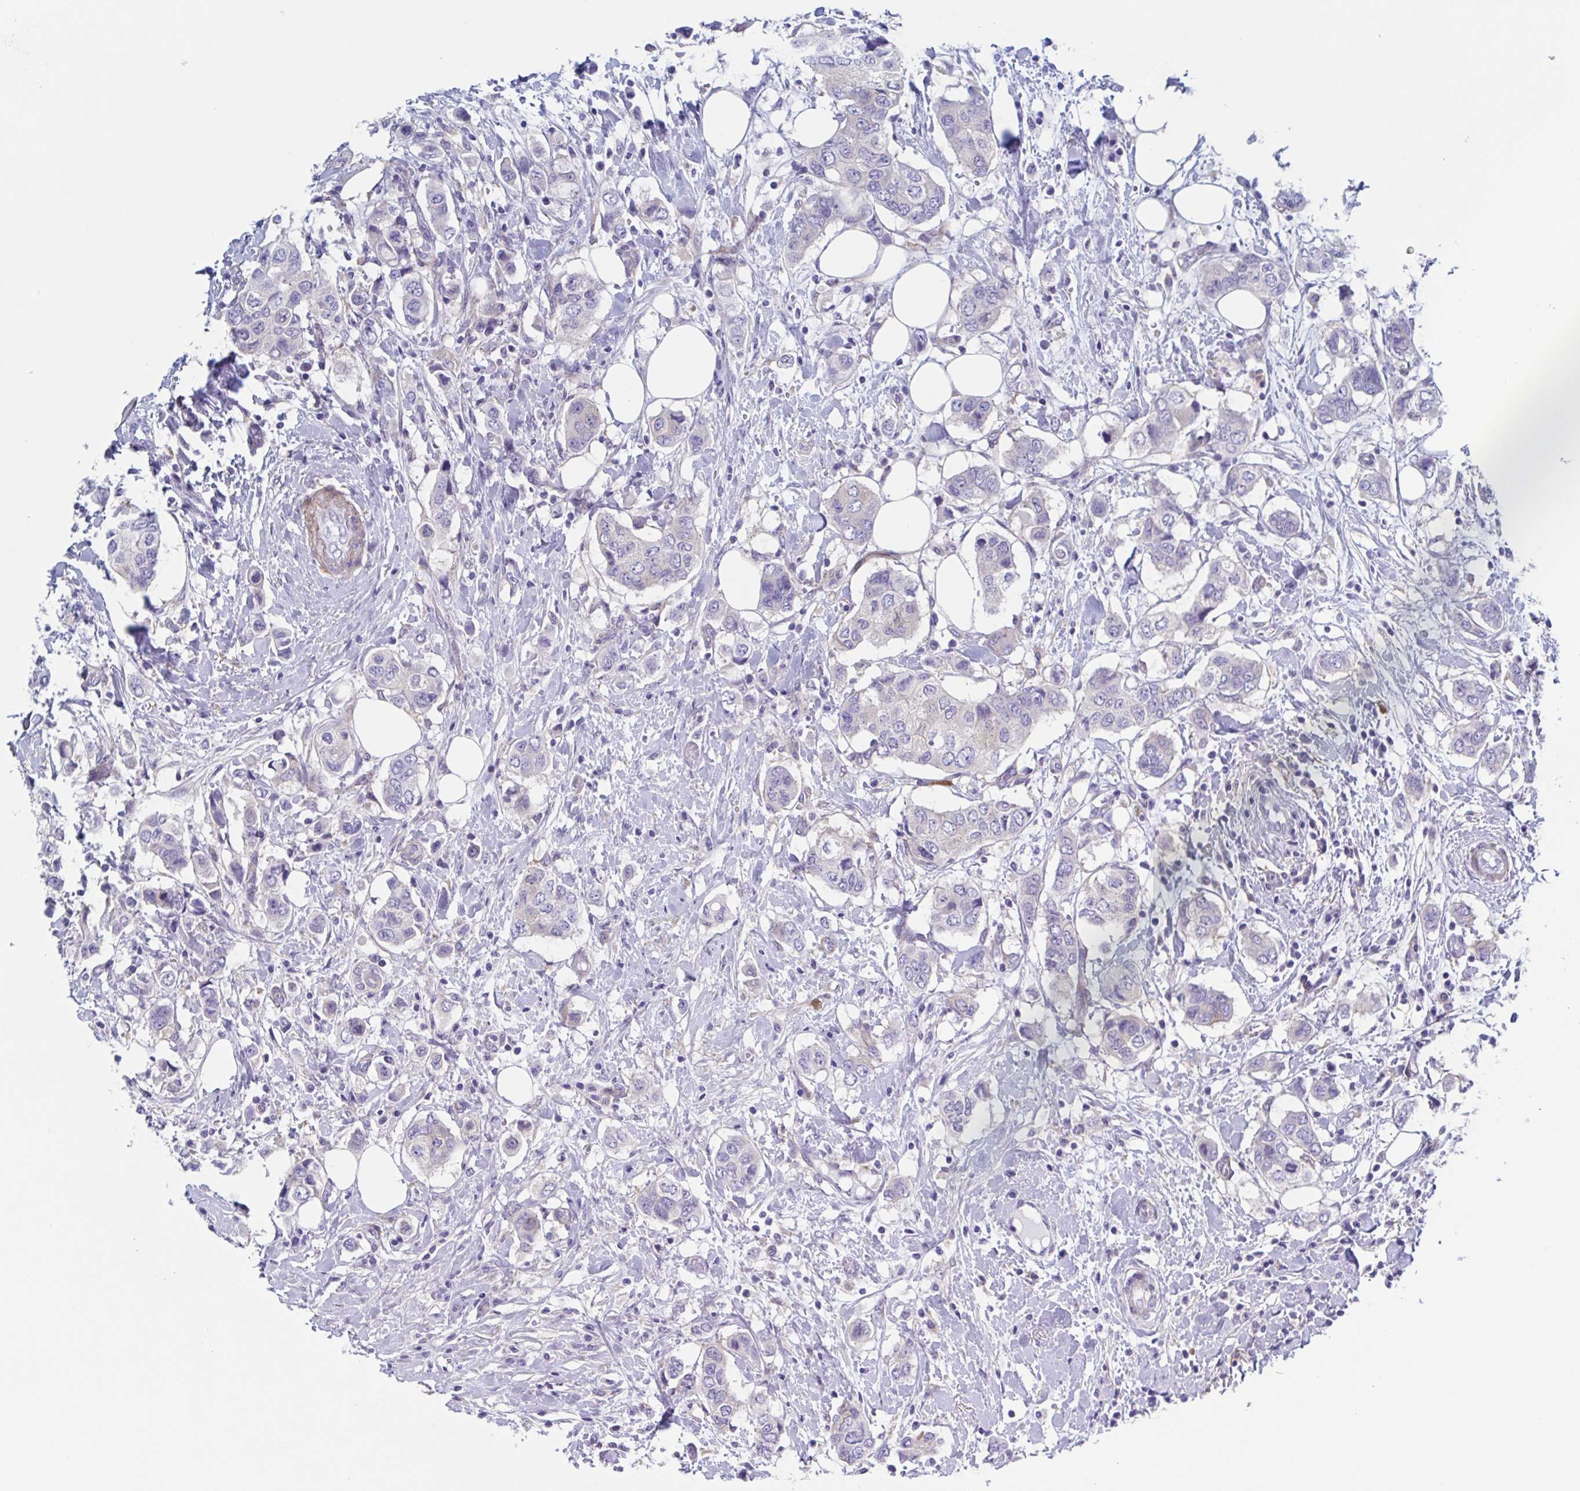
{"staining": {"intensity": "negative", "quantity": "none", "location": "none"}, "tissue": "breast cancer", "cell_type": "Tumor cells", "image_type": "cancer", "snomed": [{"axis": "morphology", "description": "Lobular carcinoma"}, {"axis": "topography", "description": "Breast"}], "caption": "Breast lobular carcinoma stained for a protein using immunohistochemistry (IHC) shows no expression tumor cells.", "gene": "LPIN3", "patient": {"sex": "female", "age": 51}}